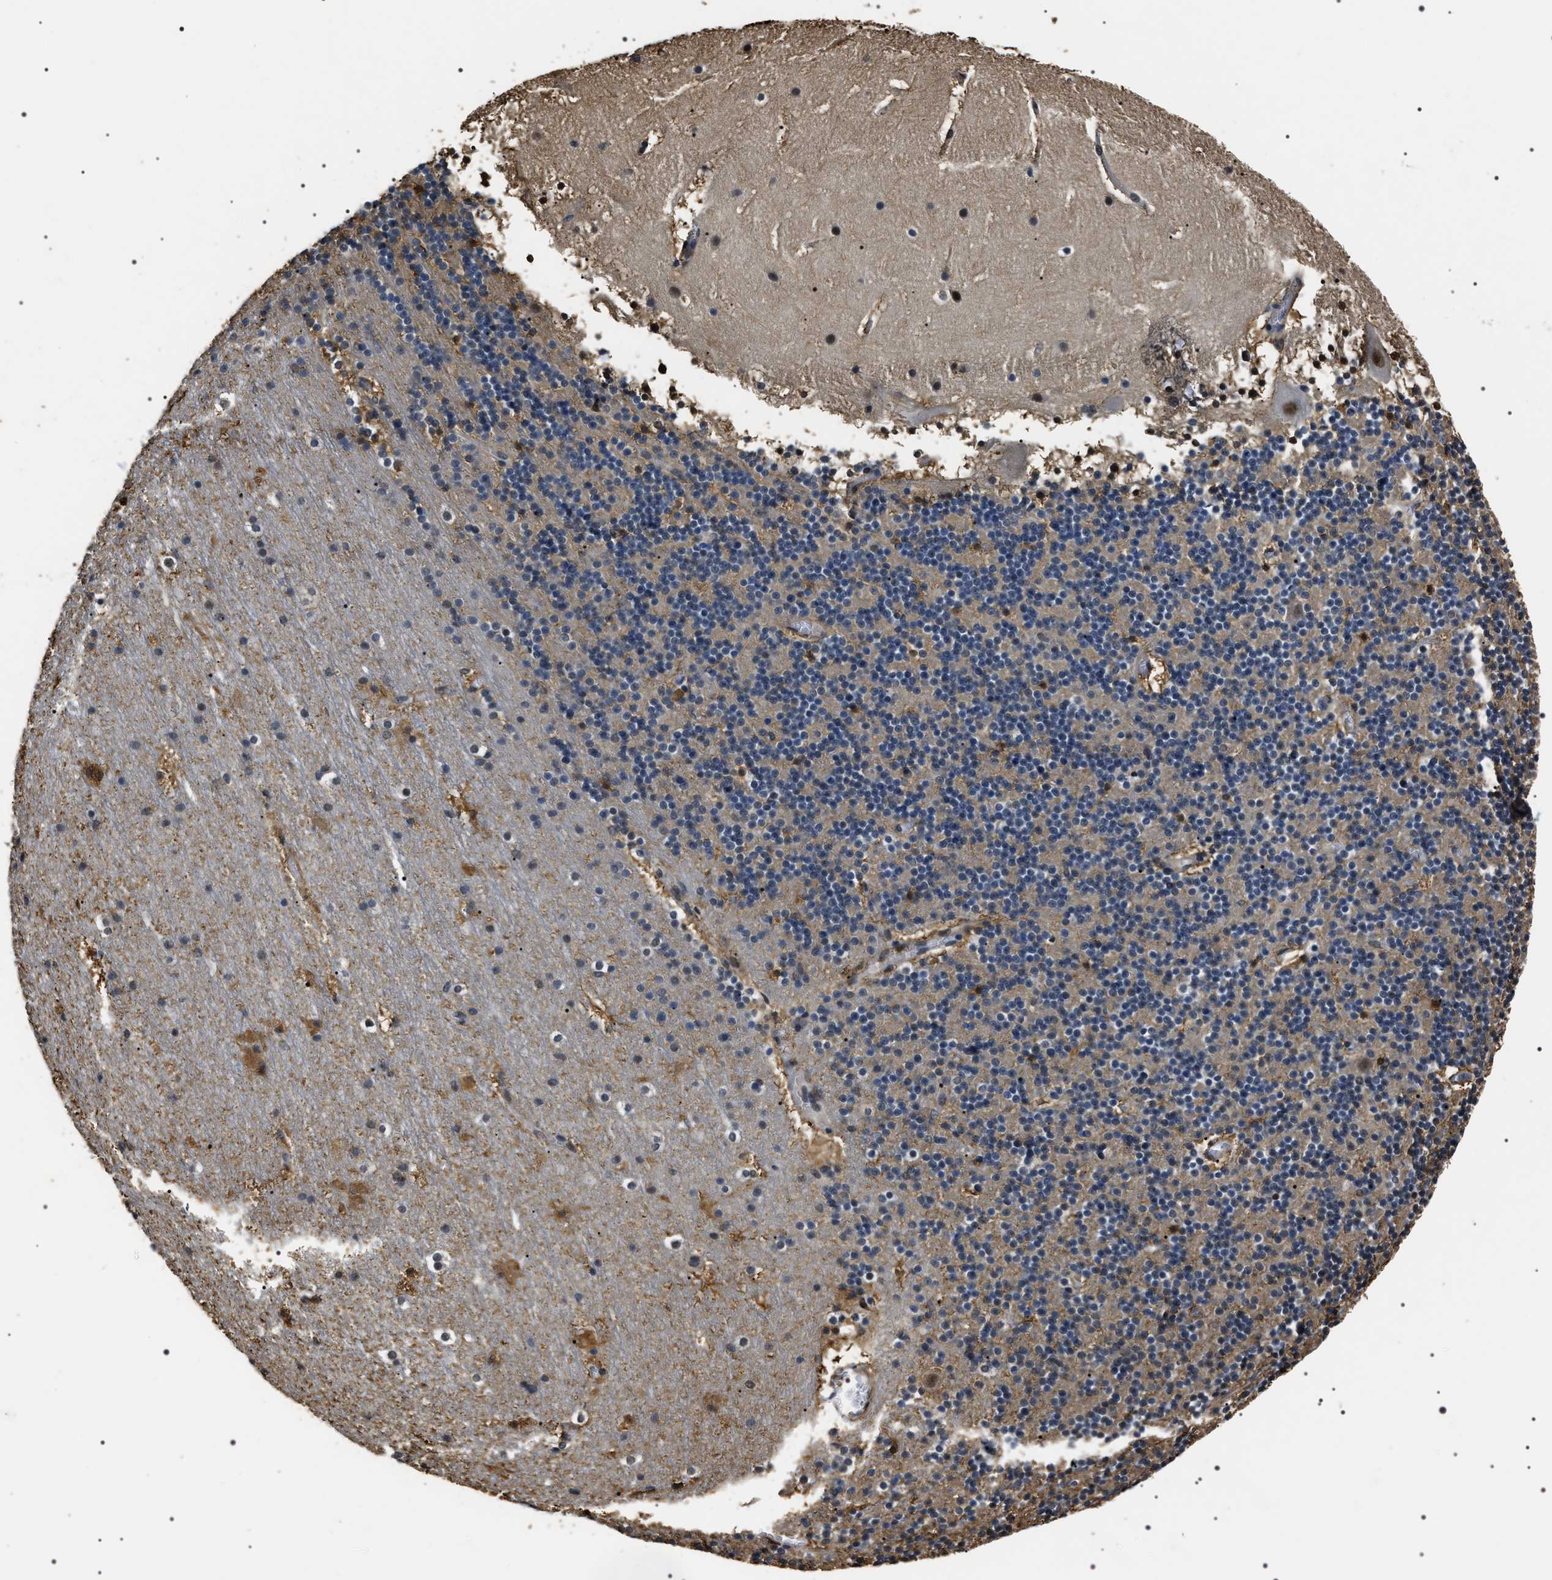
{"staining": {"intensity": "moderate", "quantity": "<25%", "location": "cytoplasmic/membranous"}, "tissue": "cerebellum", "cell_type": "Cells in granular layer", "image_type": "normal", "snomed": [{"axis": "morphology", "description": "Normal tissue, NOS"}, {"axis": "topography", "description": "Cerebellum"}], "caption": "A brown stain labels moderate cytoplasmic/membranous expression of a protein in cells in granular layer of unremarkable cerebellum.", "gene": "ARHGAP22", "patient": {"sex": "male", "age": 45}}